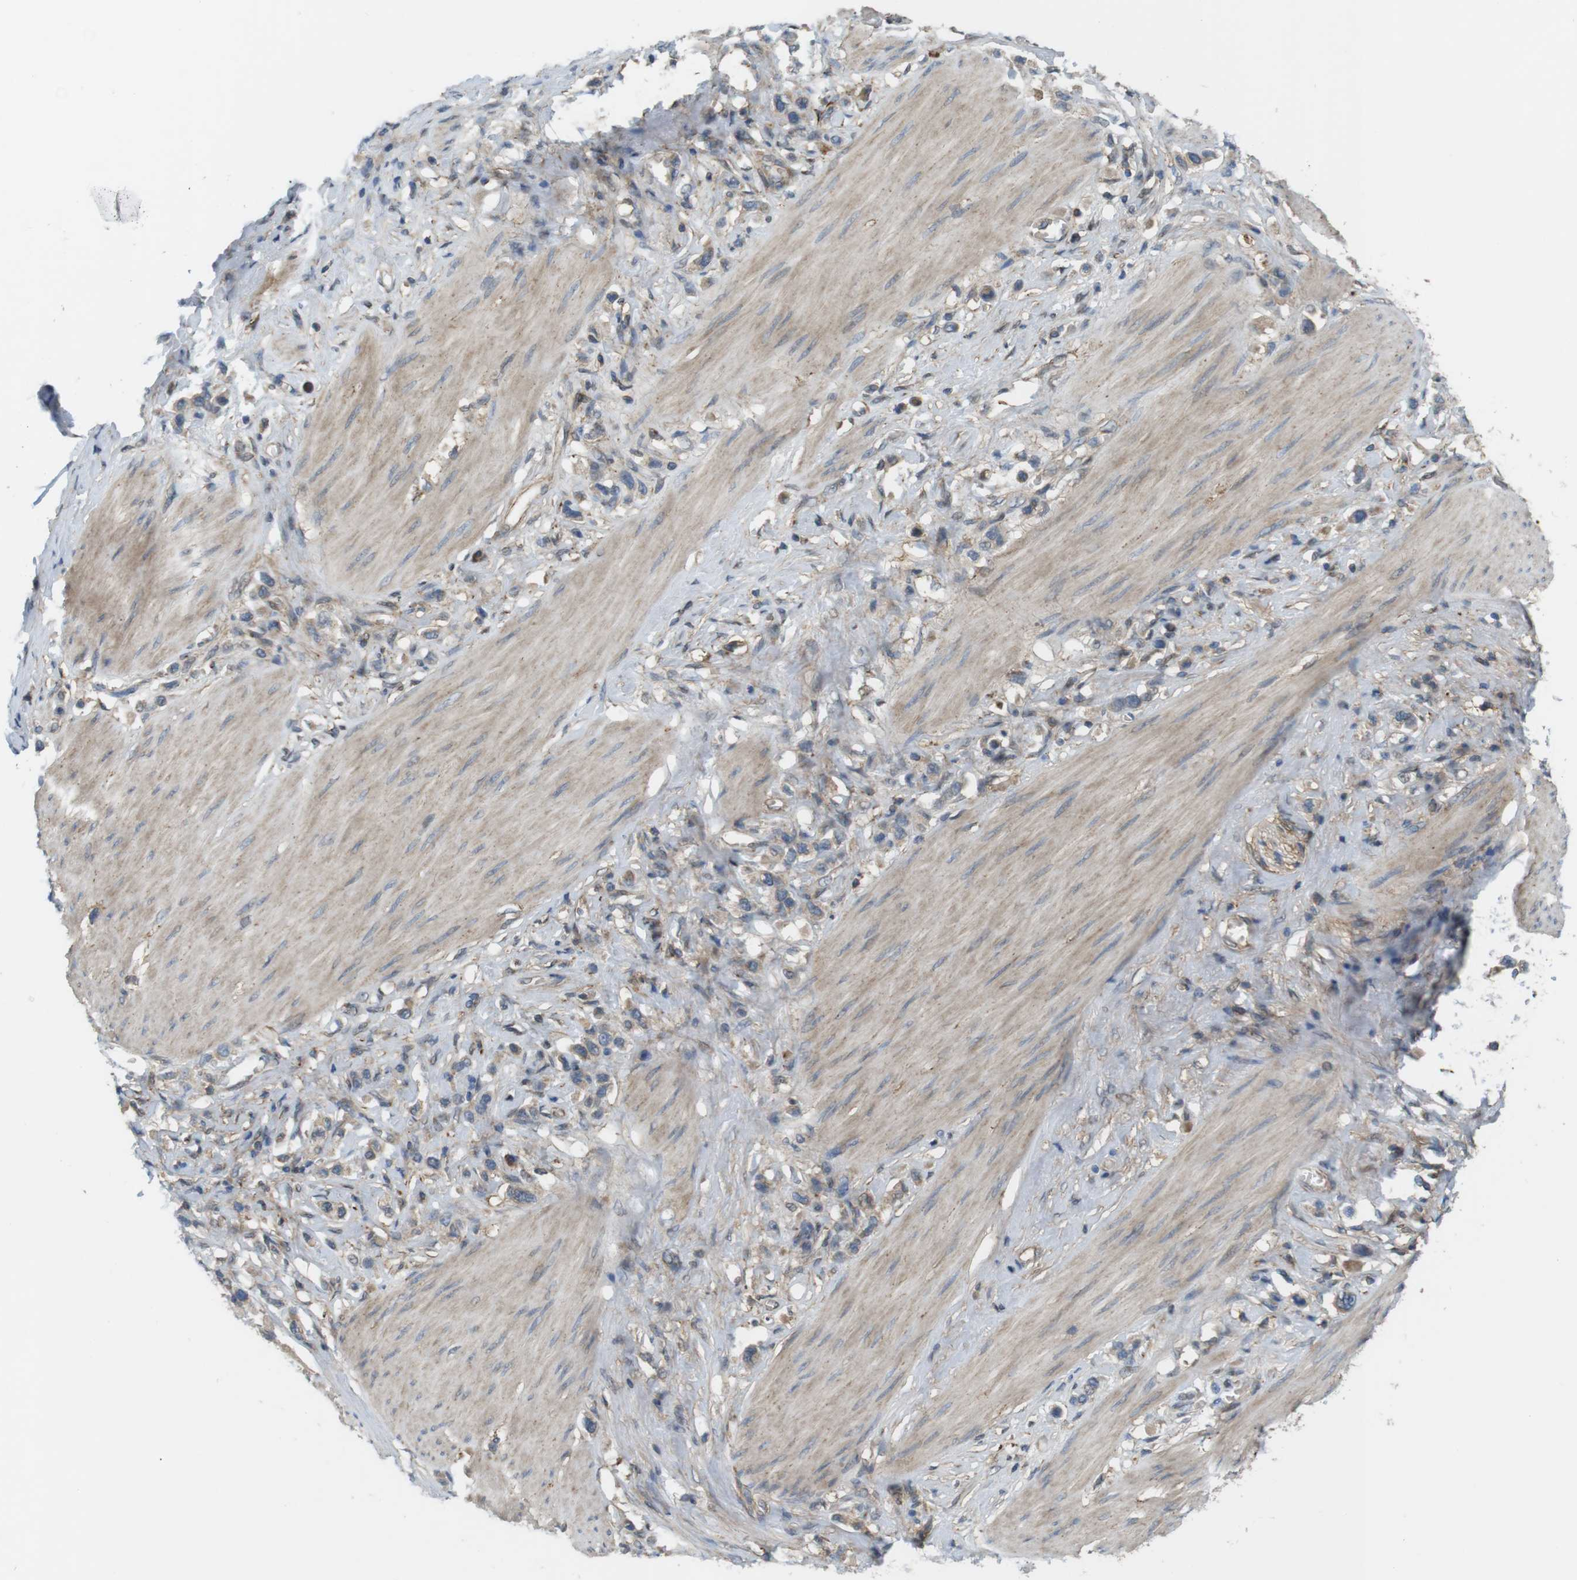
{"staining": {"intensity": "weak", "quantity": "25%-75%", "location": "cytoplasmic/membranous"}, "tissue": "stomach cancer", "cell_type": "Tumor cells", "image_type": "cancer", "snomed": [{"axis": "morphology", "description": "Adenocarcinoma, NOS"}, {"axis": "topography", "description": "Stomach"}], "caption": "Tumor cells display low levels of weak cytoplasmic/membranous positivity in approximately 25%-75% of cells in human stomach cancer. (DAB IHC, brown staining for protein, blue staining for nuclei).", "gene": "DDAH2", "patient": {"sex": "female", "age": 65}}